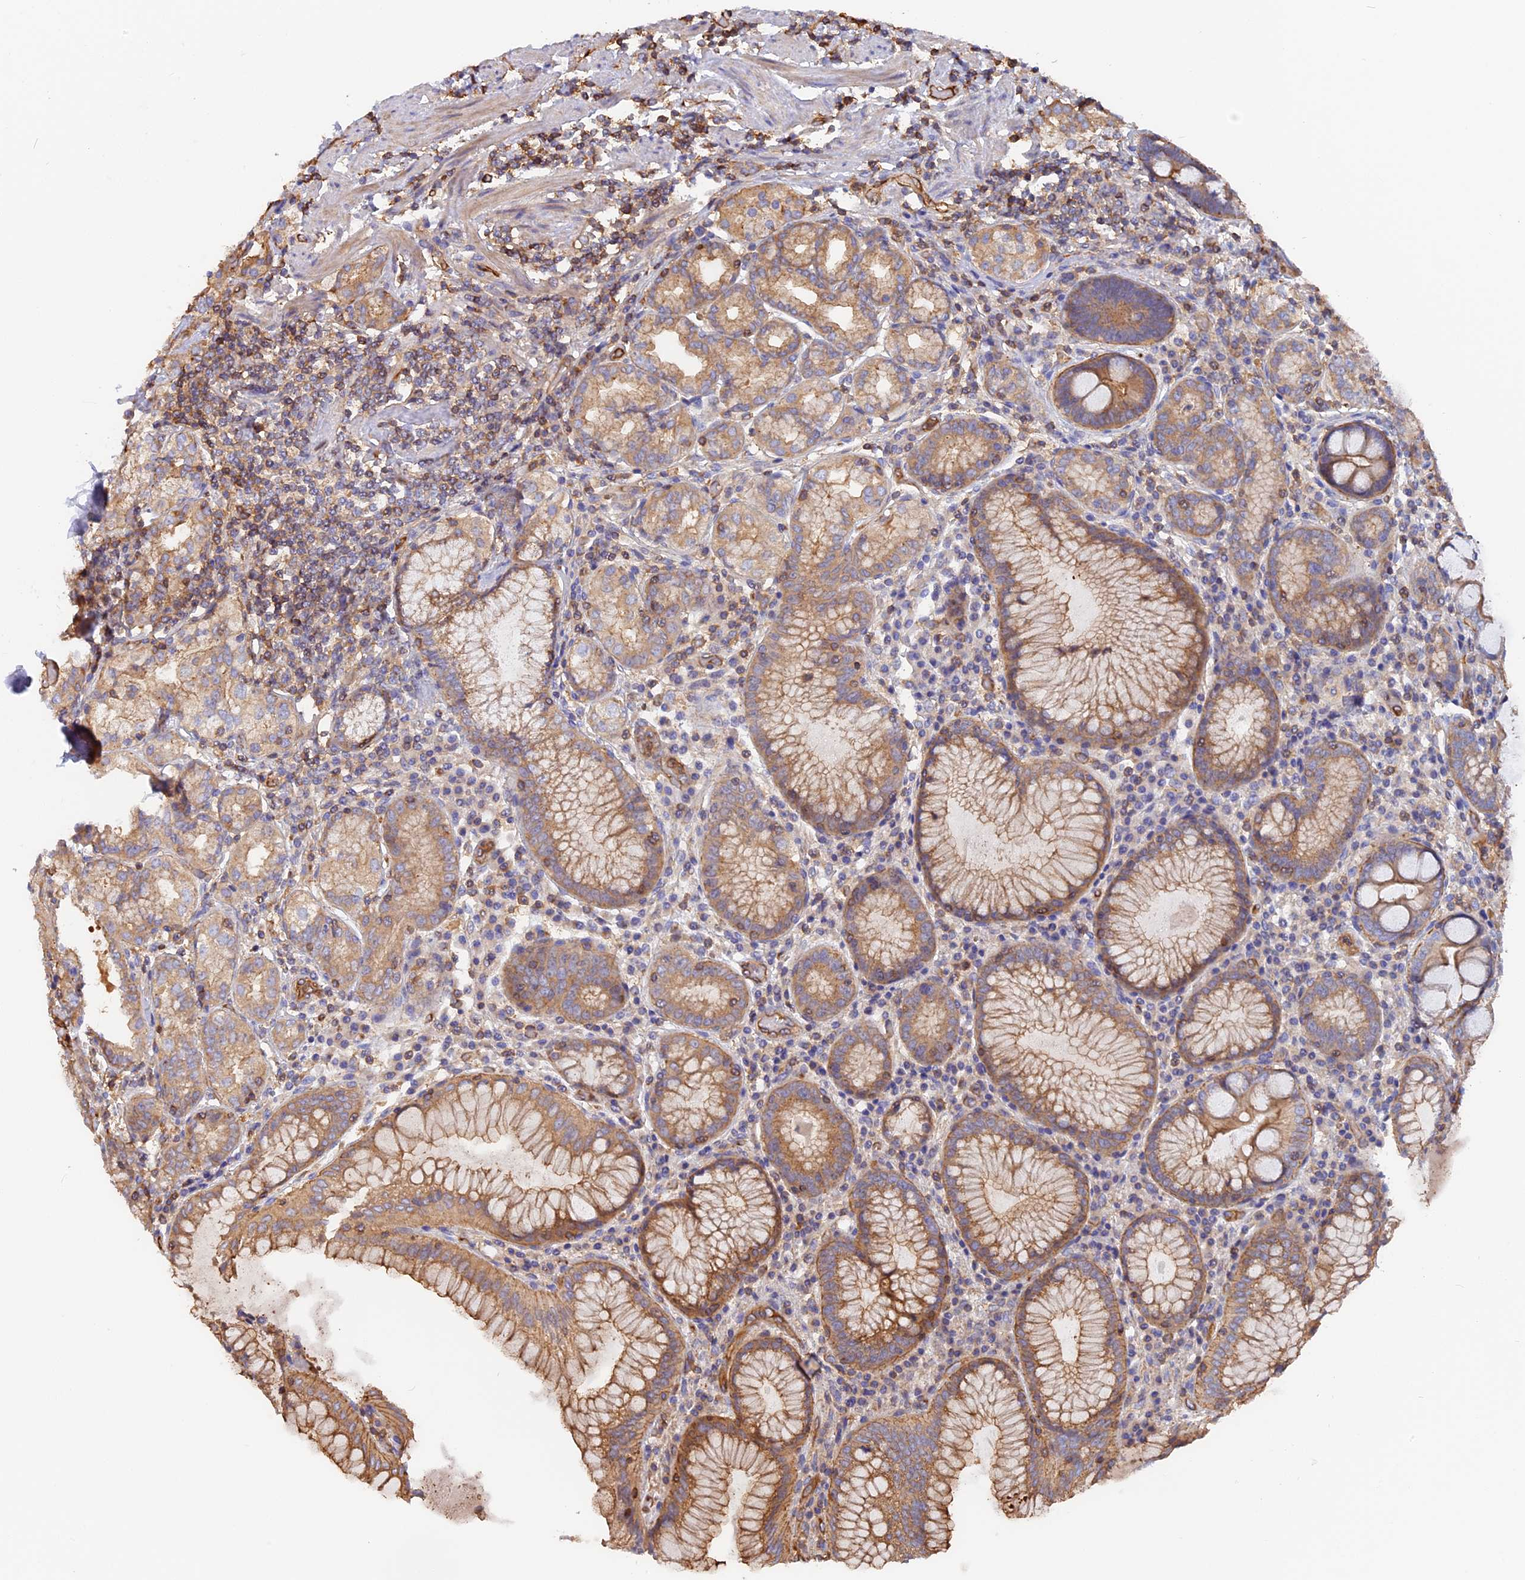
{"staining": {"intensity": "moderate", "quantity": "25%-75%", "location": "cytoplasmic/membranous"}, "tissue": "stomach", "cell_type": "Glandular cells", "image_type": "normal", "snomed": [{"axis": "morphology", "description": "Normal tissue, NOS"}, {"axis": "topography", "description": "Stomach, upper"}, {"axis": "topography", "description": "Stomach, lower"}], "caption": "Moderate cytoplasmic/membranous protein staining is seen in approximately 25%-75% of glandular cells in stomach. Nuclei are stained in blue.", "gene": "VPS18", "patient": {"sex": "female", "age": 76}}